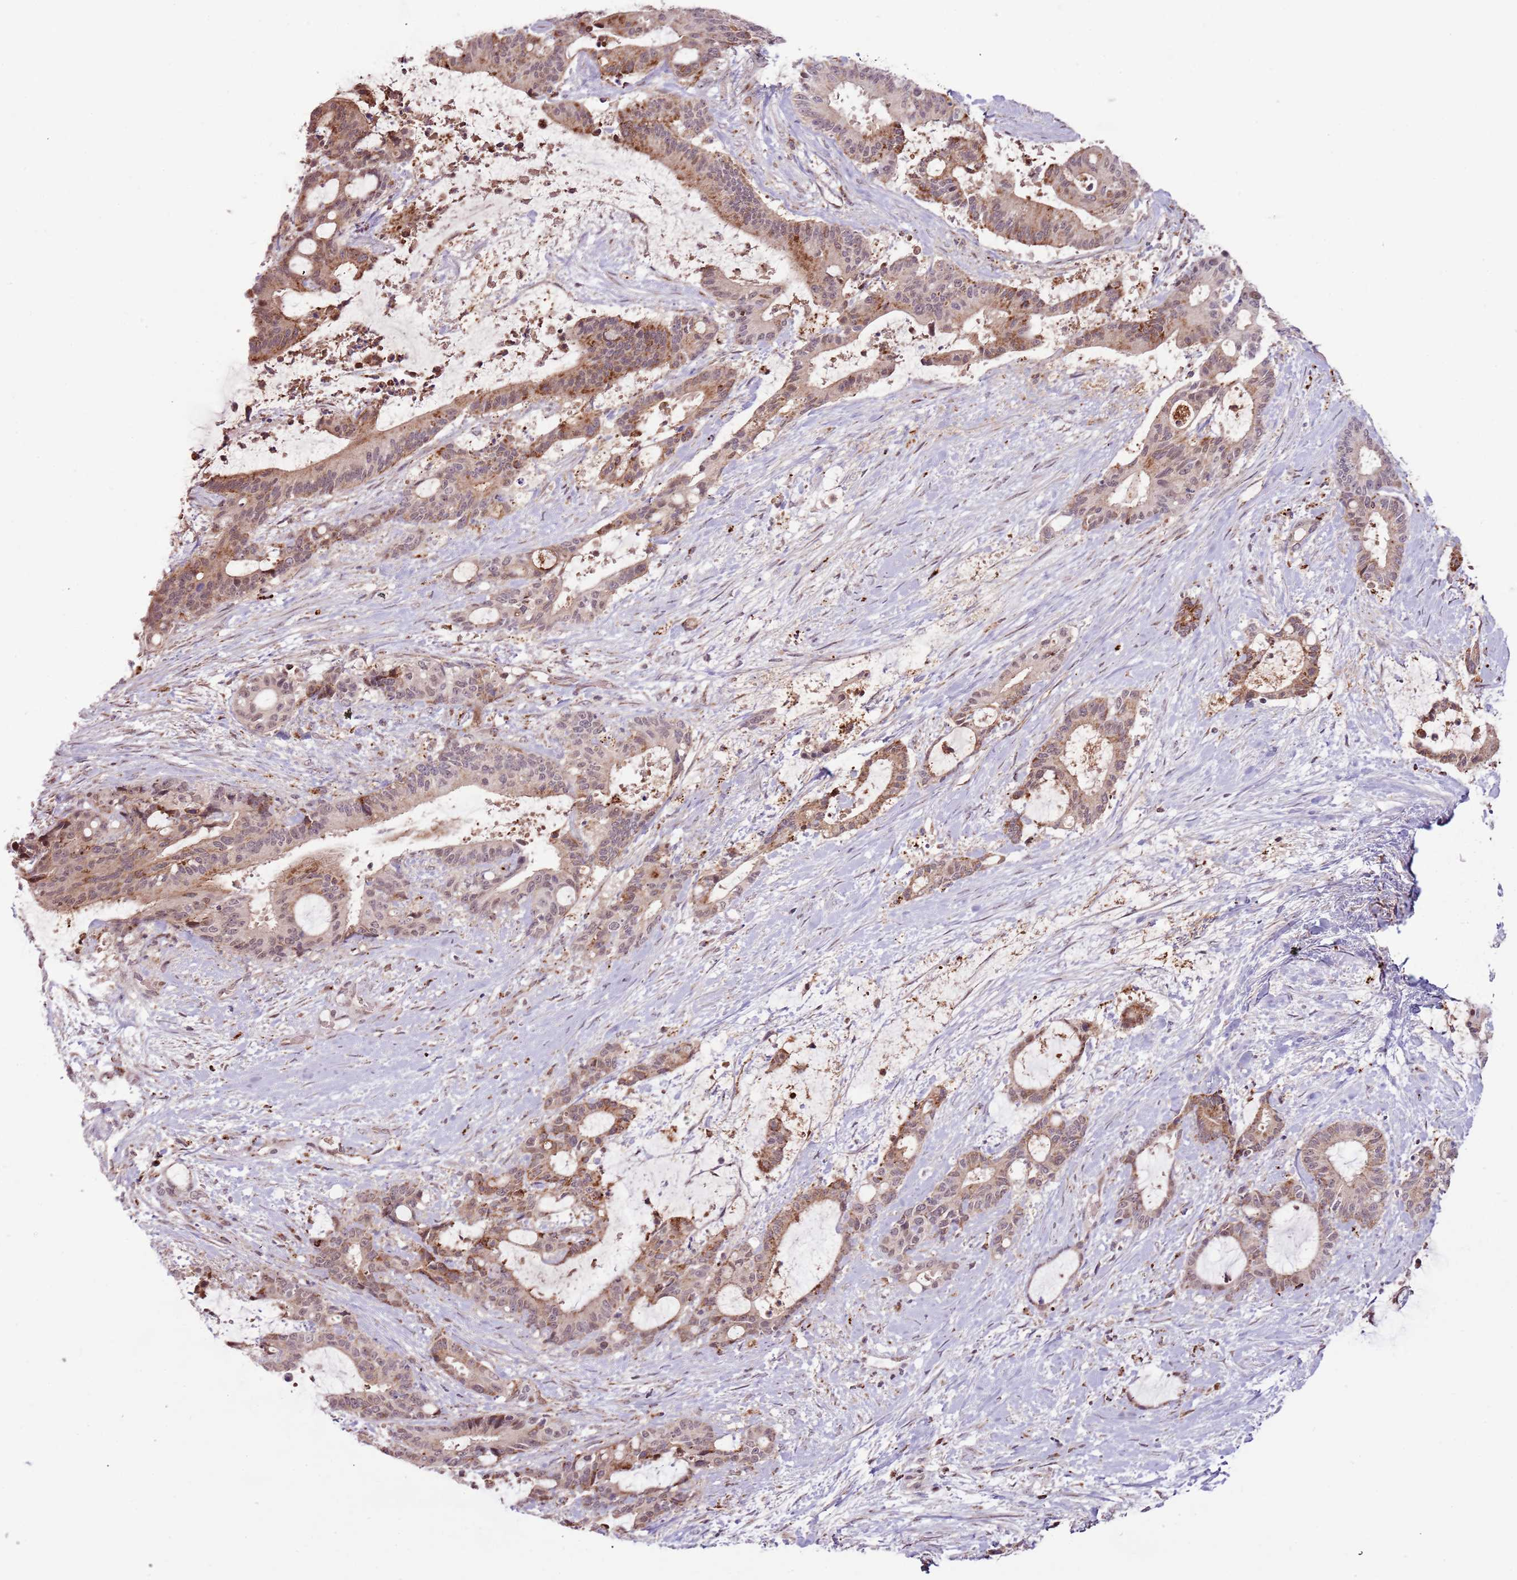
{"staining": {"intensity": "moderate", "quantity": "<25%", "location": "cytoplasmic/membranous"}, "tissue": "liver cancer", "cell_type": "Tumor cells", "image_type": "cancer", "snomed": [{"axis": "morphology", "description": "Normal tissue, NOS"}, {"axis": "morphology", "description": "Cholangiocarcinoma"}, {"axis": "topography", "description": "Liver"}, {"axis": "topography", "description": "Peripheral nerve tissue"}], "caption": "Tumor cells exhibit low levels of moderate cytoplasmic/membranous positivity in about <25% of cells in human liver cholangiocarcinoma. The staining was performed using DAB to visualize the protein expression in brown, while the nuclei were stained in blue with hematoxylin (Magnification: 20x).", "gene": "ULK3", "patient": {"sex": "female", "age": 73}}